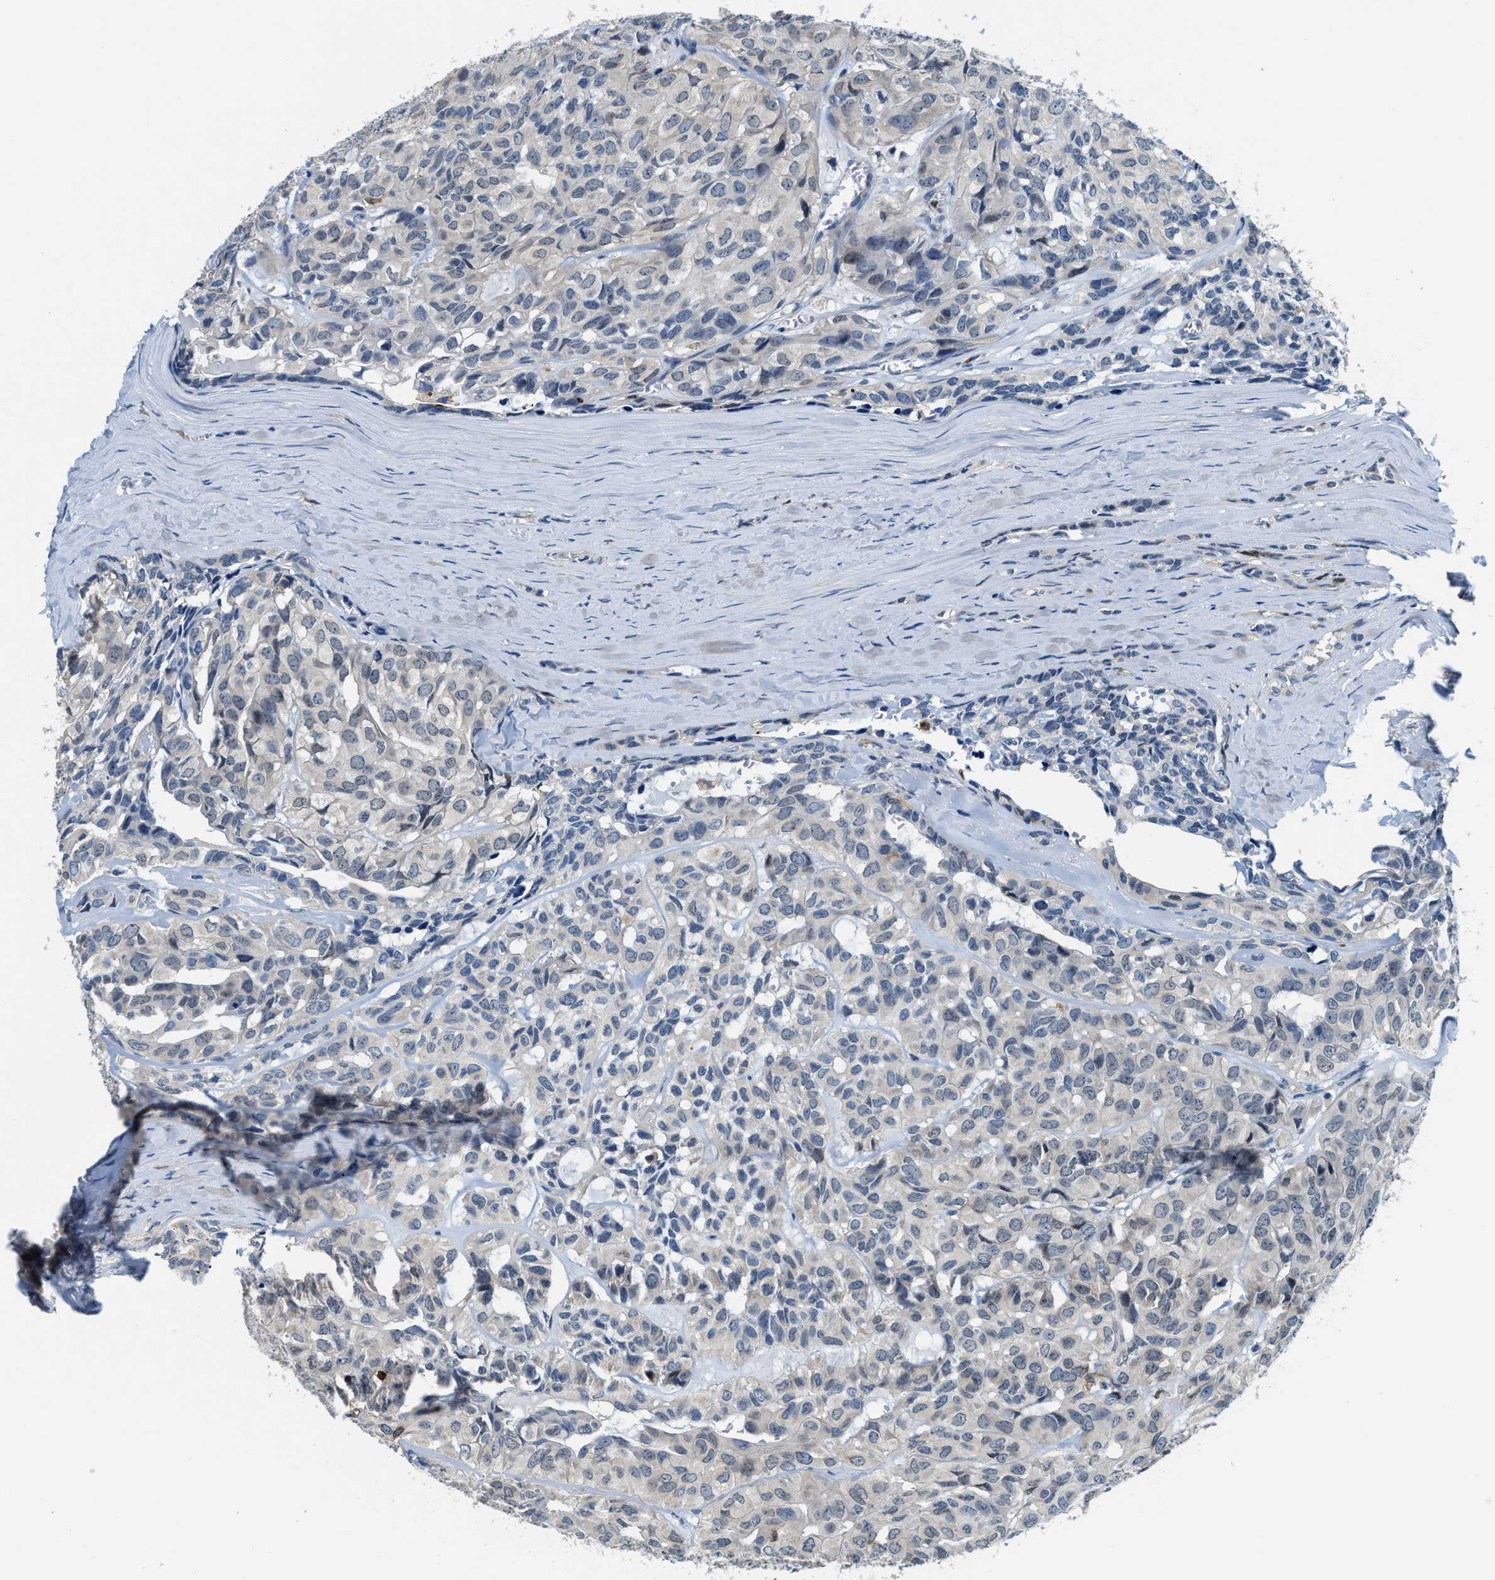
{"staining": {"intensity": "negative", "quantity": "none", "location": "none"}, "tissue": "head and neck cancer", "cell_type": "Tumor cells", "image_type": "cancer", "snomed": [{"axis": "morphology", "description": "Adenocarcinoma, NOS"}, {"axis": "topography", "description": "Salivary gland, NOS"}, {"axis": "topography", "description": "Head-Neck"}], "caption": "Immunohistochemical staining of head and neck adenocarcinoma demonstrates no significant expression in tumor cells.", "gene": "MYO1G", "patient": {"sex": "female", "age": 76}}